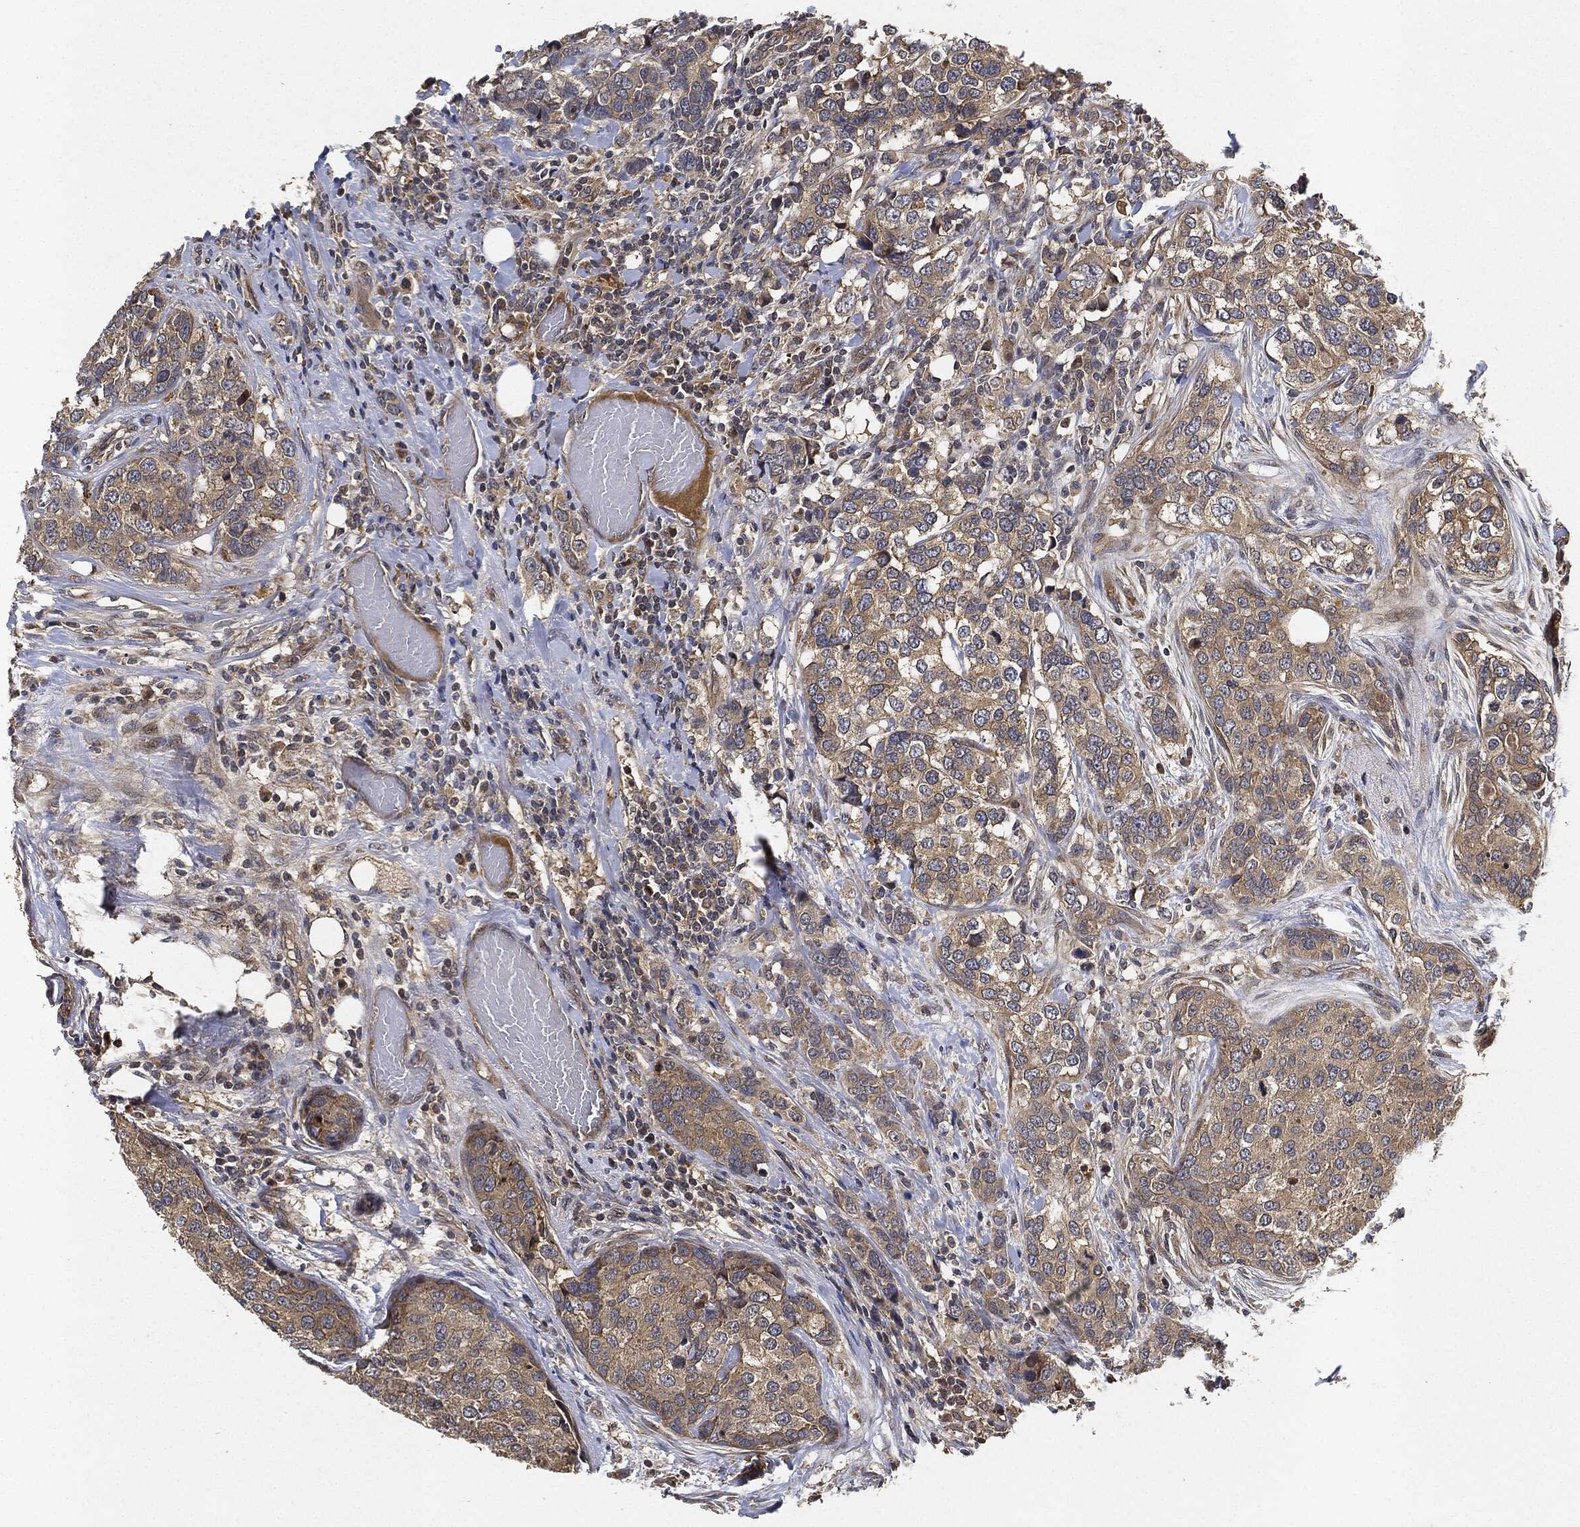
{"staining": {"intensity": "weak", "quantity": ">75%", "location": "cytoplasmic/membranous"}, "tissue": "breast cancer", "cell_type": "Tumor cells", "image_type": "cancer", "snomed": [{"axis": "morphology", "description": "Lobular carcinoma"}, {"axis": "topography", "description": "Breast"}], "caption": "Tumor cells exhibit weak cytoplasmic/membranous staining in about >75% of cells in breast cancer.", "gene": "MLST8", "patient": {"sex": "female", "age": 59}}